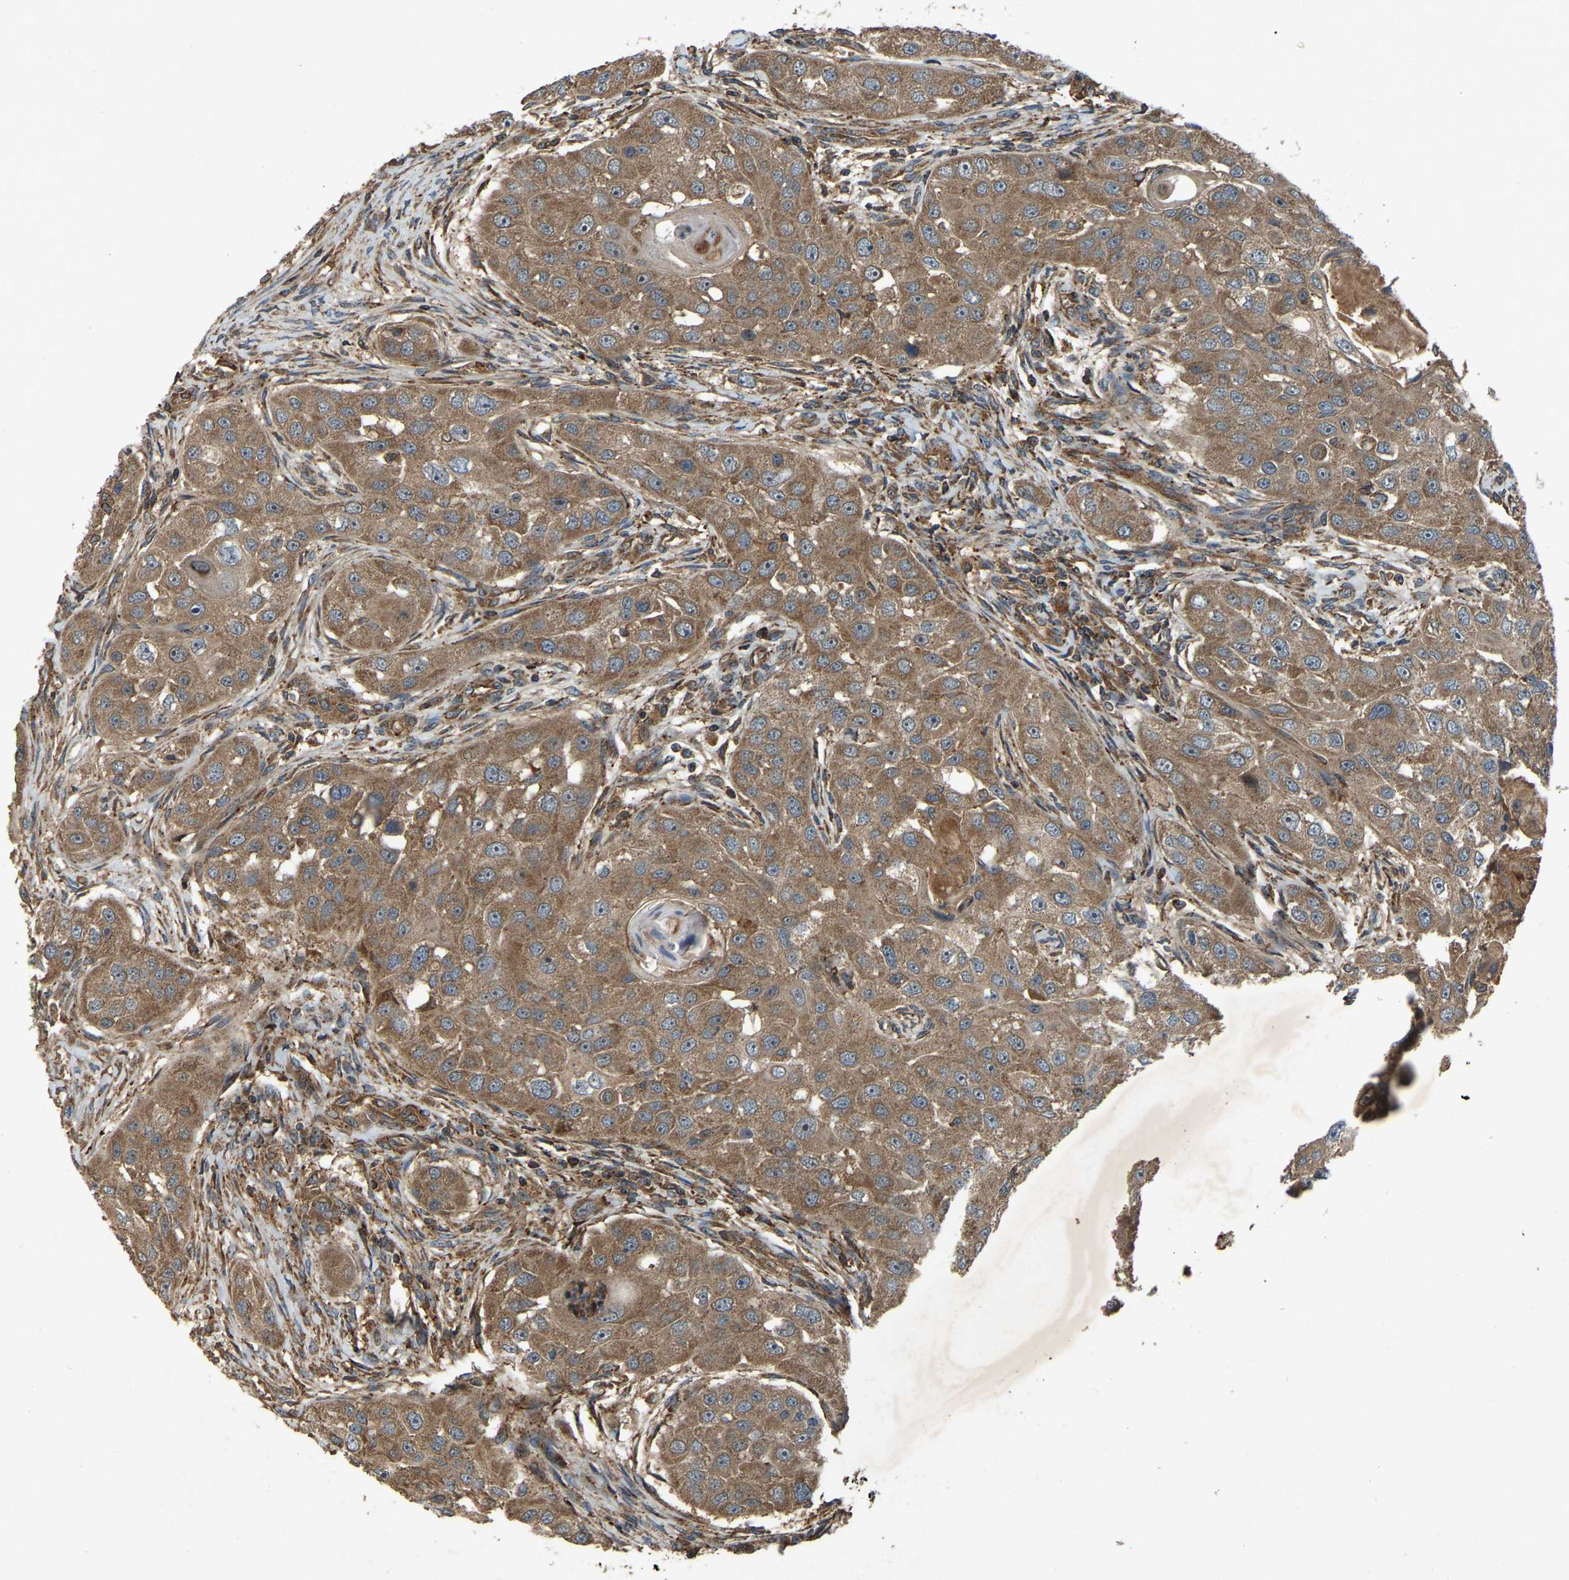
{"staining": {"intensity": "moderate", "quantity": ">75%", "location": "cytoplasmic/membranous"}, "tissue": "head and neck cancer", "cell_type": "Tumor cells", "image_type": "cancer", "snomed": [{"axis": "morphology", "description": "Normal tissue, NOS"}, {"axis": "morphology", "description": "Squamous cell carcinoma, NOS"}, {"axis": "topography", "description": "Skeletal muscle"}, {"axis": "topography", "description": "Head-Neck"}], "caption": "Head and neck squamous cell carcinoma tissue displays moderate cytoplasmic/membranous positivity in about >75% of tumor cells The protein is shown in brown color, while the nuclei are stained blue.", "gene": "SAMD9L", "patient": {"sex": "male", "age": 51}}